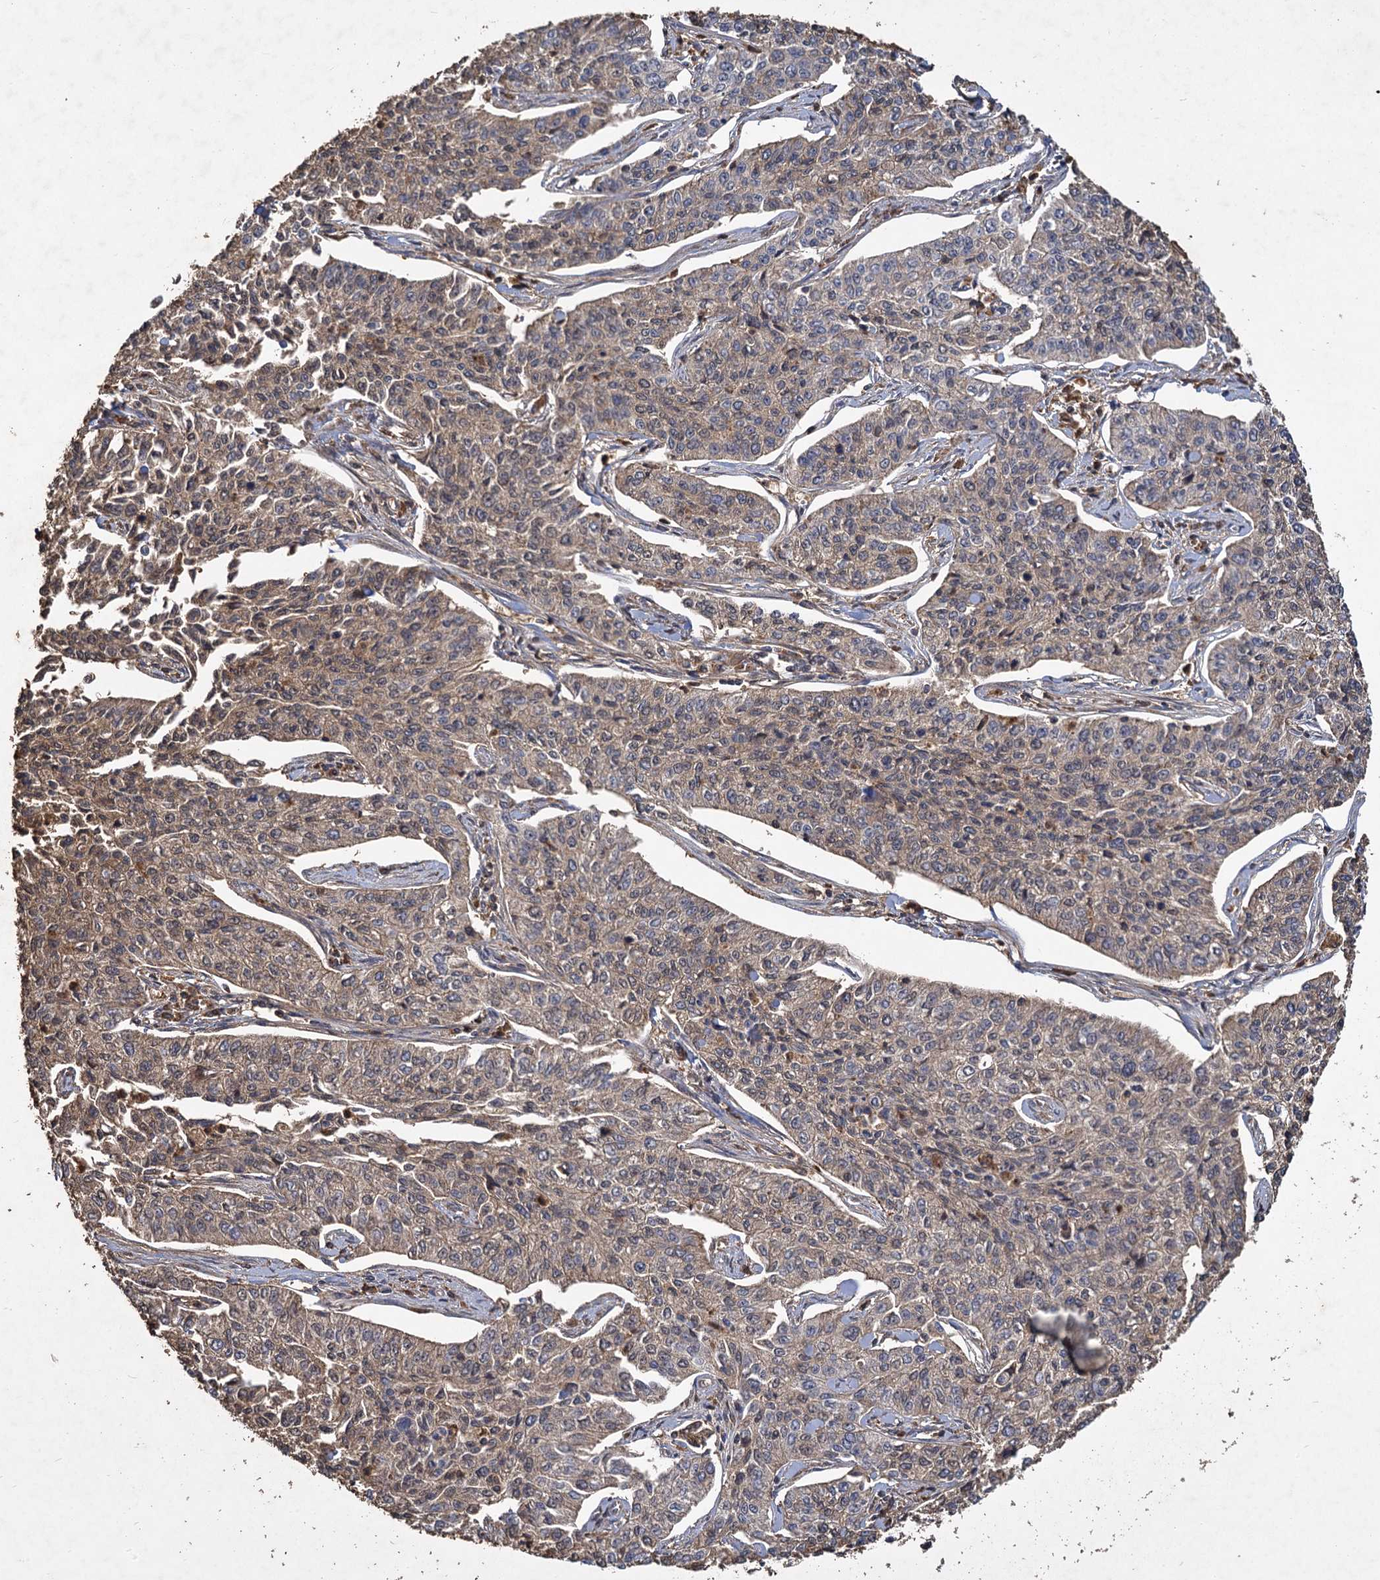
{"staining": {"intensity": "weak", "quantity": "25%-75%", "location": "cytoplasmic/membranous"}, "tissue": "cervical cancer", "cell_type": "Tumor cells", "image_type": "cancer", "snomed": [{"axis": "morphology", "description": "Squamous cell carcinoma, NOS"}, {"axis": "topography", "description": "Cervix"}], "caption": "IHC image of cervical cancer stained for a protein (brown), which demonstrates low levels of weak cytoplasmic/membranous expression in approximately 25%-75% of tumor cells.", "gene": "GCLC", "patient": {"sex": "female", "age": 35}}